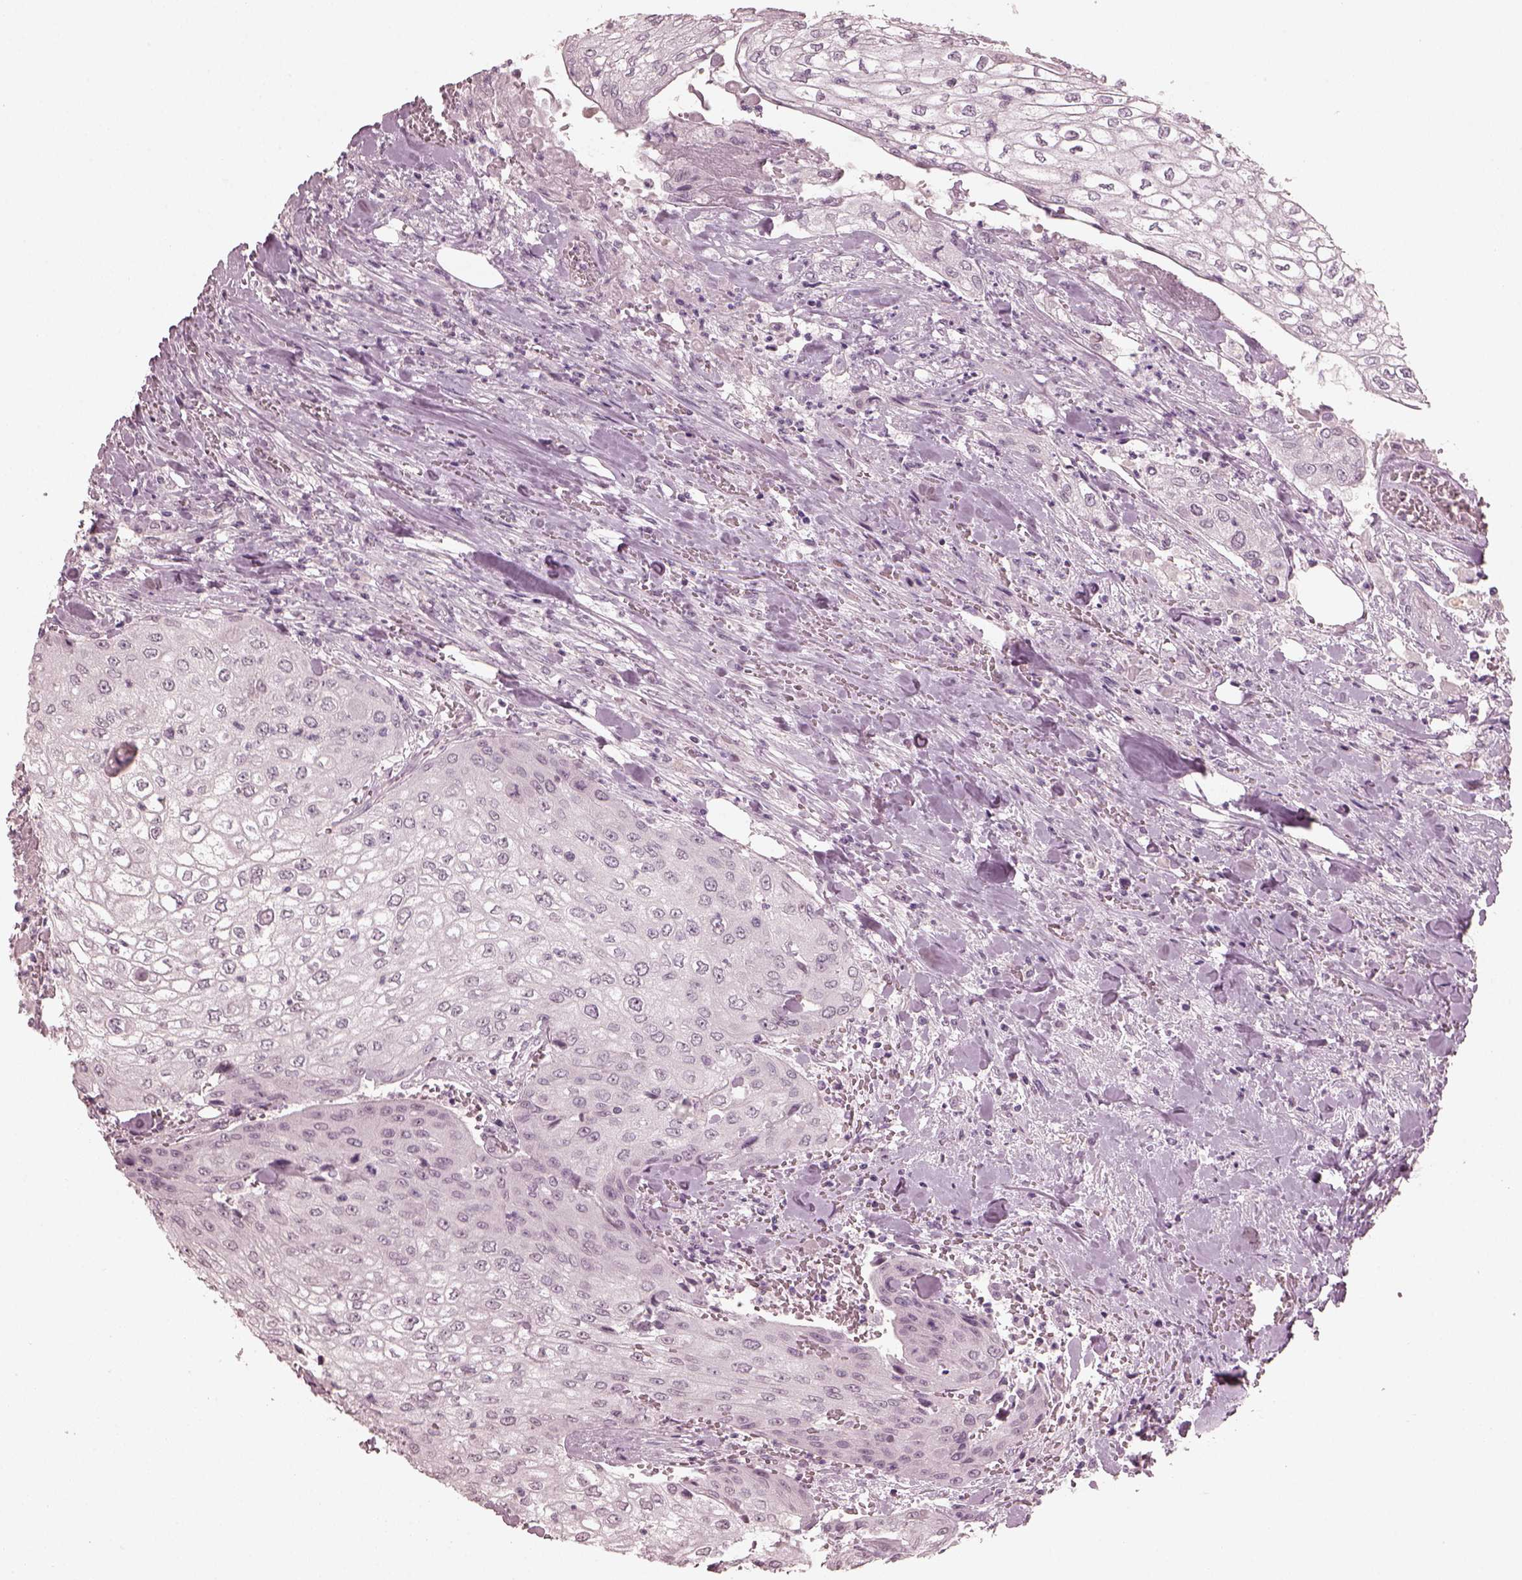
{"staining": {"intensity": "negative", "quantity": "none", "location": "none"}, "tissue": "urothelial cancer", "cell_type": "Tumor cells", "image_type": "cancer", "snomed": [{"axis": "morphology", "description": "Urothelial carcinoma, High grade"}, {"axis": "topography", "description": "Urinary bladder"}], "caption": "IHC micrograph of urothelial cancer stained for a protein (brown), which exhibits no staining in tumor cells.", "gene": "OPTC", "patient": {"sex": "male", "age": 62}}